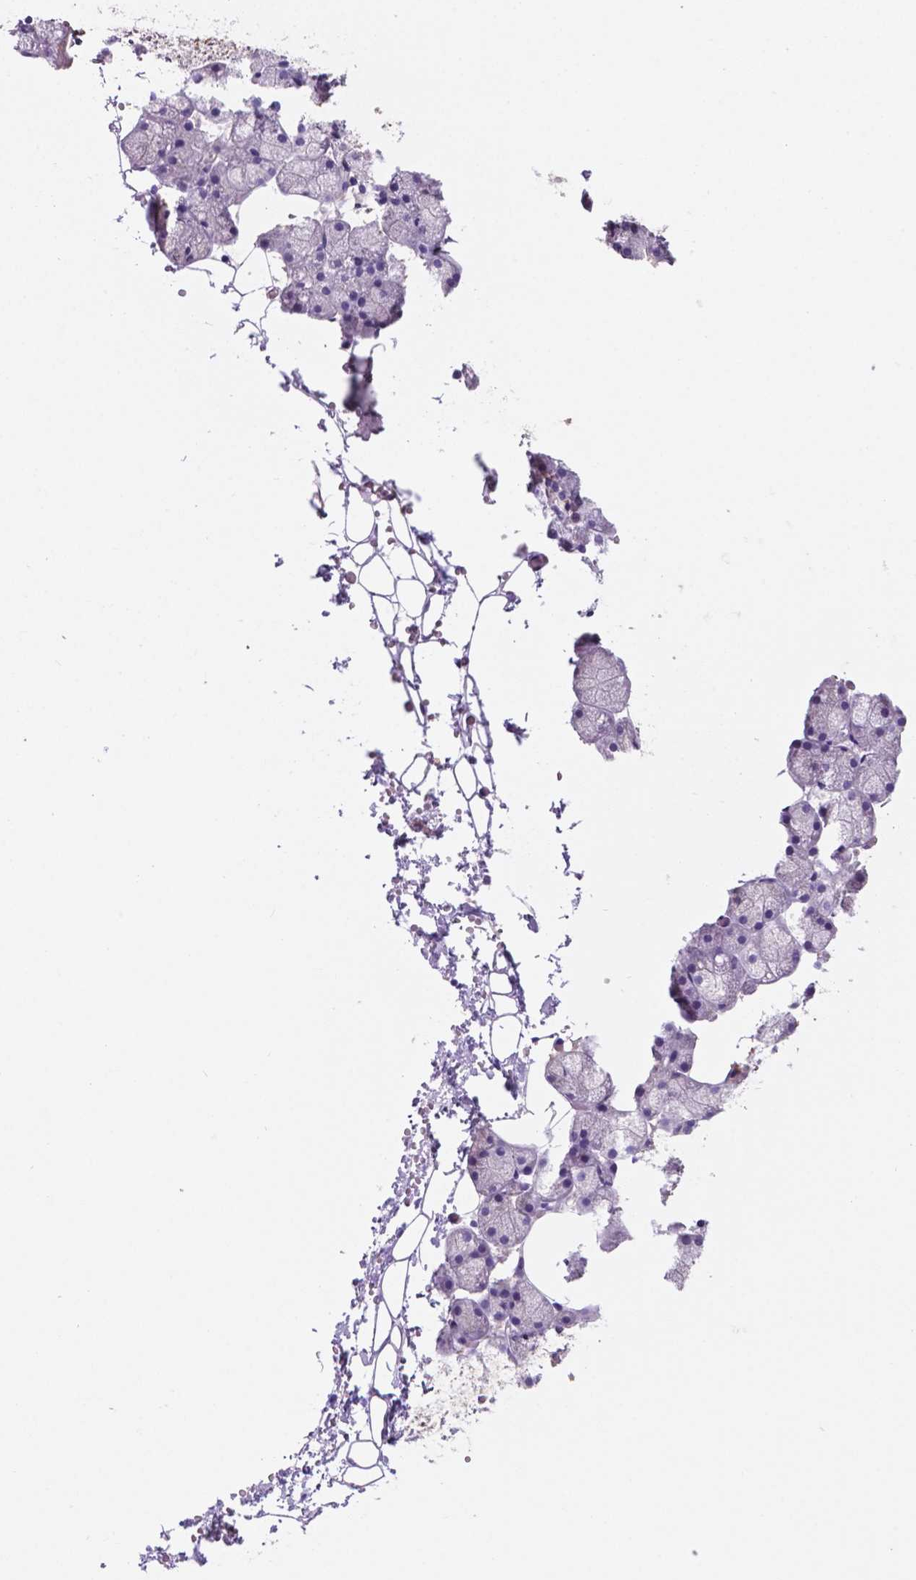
{"staining": {"intensity": "weak", "quantity": "<25%", "location": "cytoplasmic/membranous"}, "tissue": "salivary gland", "cell_type": "Glandular cells", "image_type": "normal", "snomed": [{"axis": "morphology", "description": "Normal tissue, NOS"}, {"axis": "topography", "description": "Salivary gland"}], "caption": "DAB (3,3'-diaminobenzidine) immunohistochemical staining of unremarkable salivary gland demonstrates no significant staining in glandular cells. (Stains: DAB immunohistochemistry with hematoxylin counter stain, Microscopy: brightfield microscopy at high magnification).", "gene": "MKRN2OS", "patient": {"sex": "male", "age": 38}}